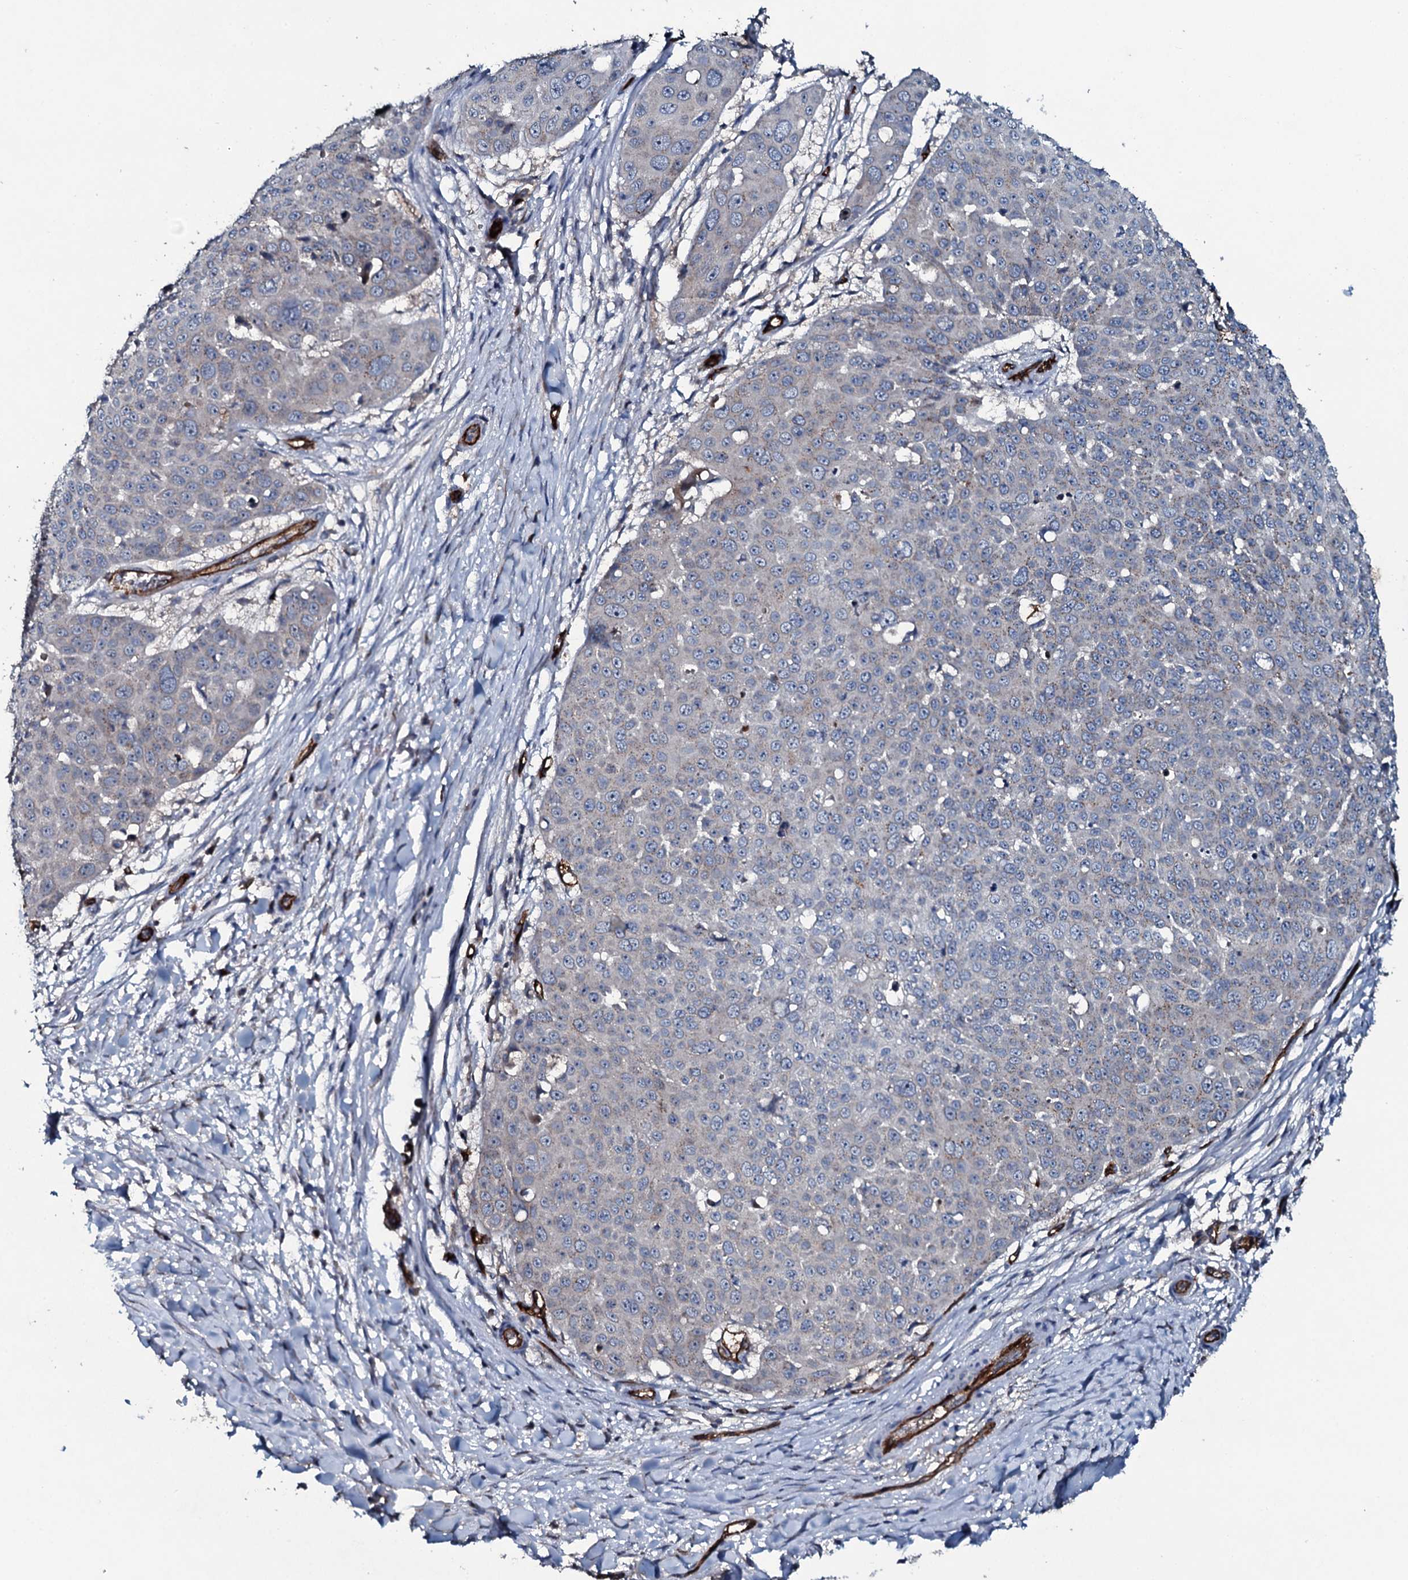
{"staining": {"intensity": "weak", "quantity": "25%-75%", "location": "cytoplasmic/membranous"}, "tissue": "skin cancer", "cell_type": "Tumor cells", "image_type": "cancer", "snomed": [{"axis": "morphology", "description": "Squamous cell carcinoma, NOS"}, {"axis": "topography", "description": "Skin"}], "caption": "Protein staining exhibits weak cytoplasmic/membranous expression in about 25%-75% of tumor cells in skin cancer.", "gene": "CLEC14A", "patient": {"sex": "male", "age": 71}}